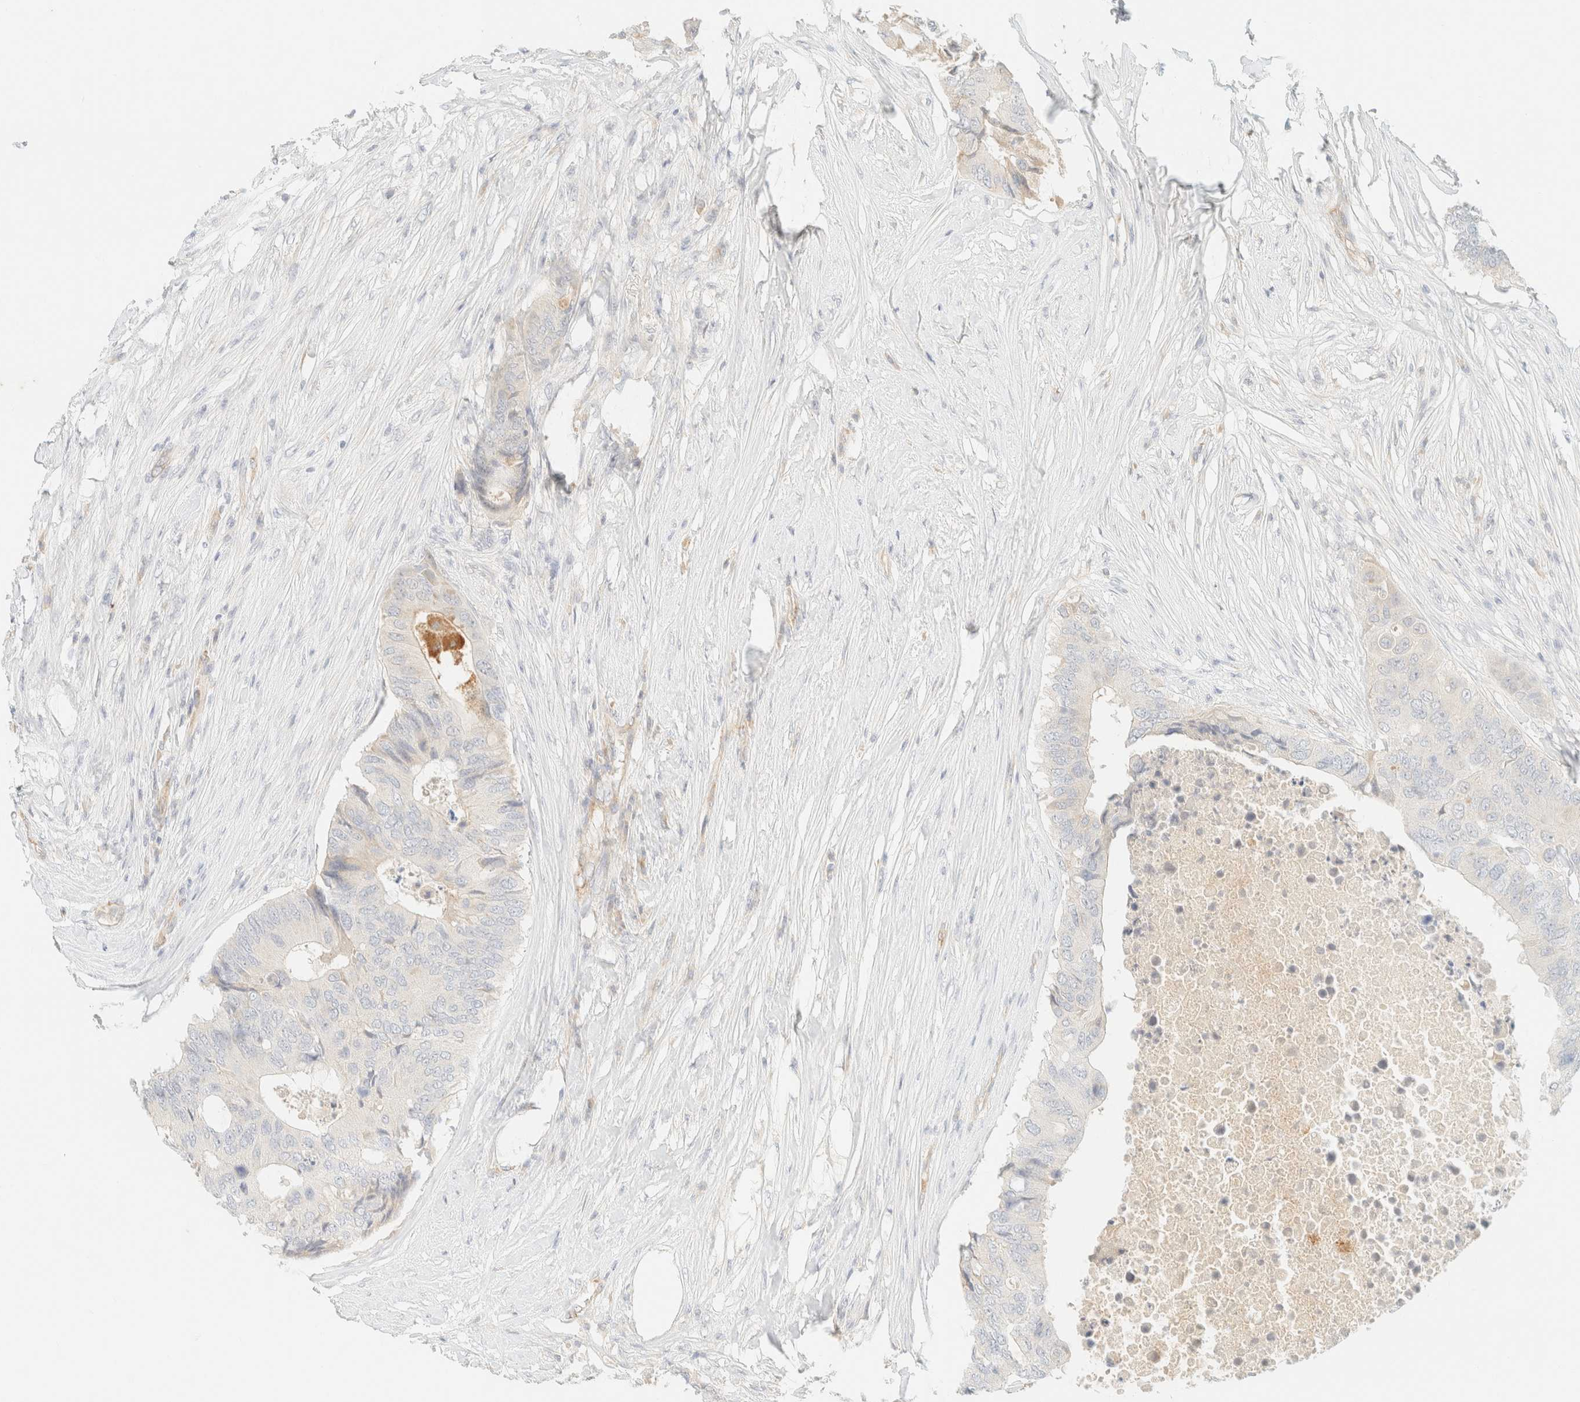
{"staining": {"intensity": "negative", "quantity": "none", "location": "none"}, "tissue": "colorectal cancer", "cell_type": "Tumor cells", "image_type": "cancer", "snomed": [{"axis": "morphology", "description": "Adenocarcinoma, NOS"}, {"axis": "topography", "description": "Colon"}], "caption": "An IHC histopathology image of colorectal cancer (adenocarcinoma) is shown. There is no staining in tumor cells of colorectal cancer (adenocarcinoma).", "gene": "SPARCL1", "patient": {"sex": "male", "age": 71}}